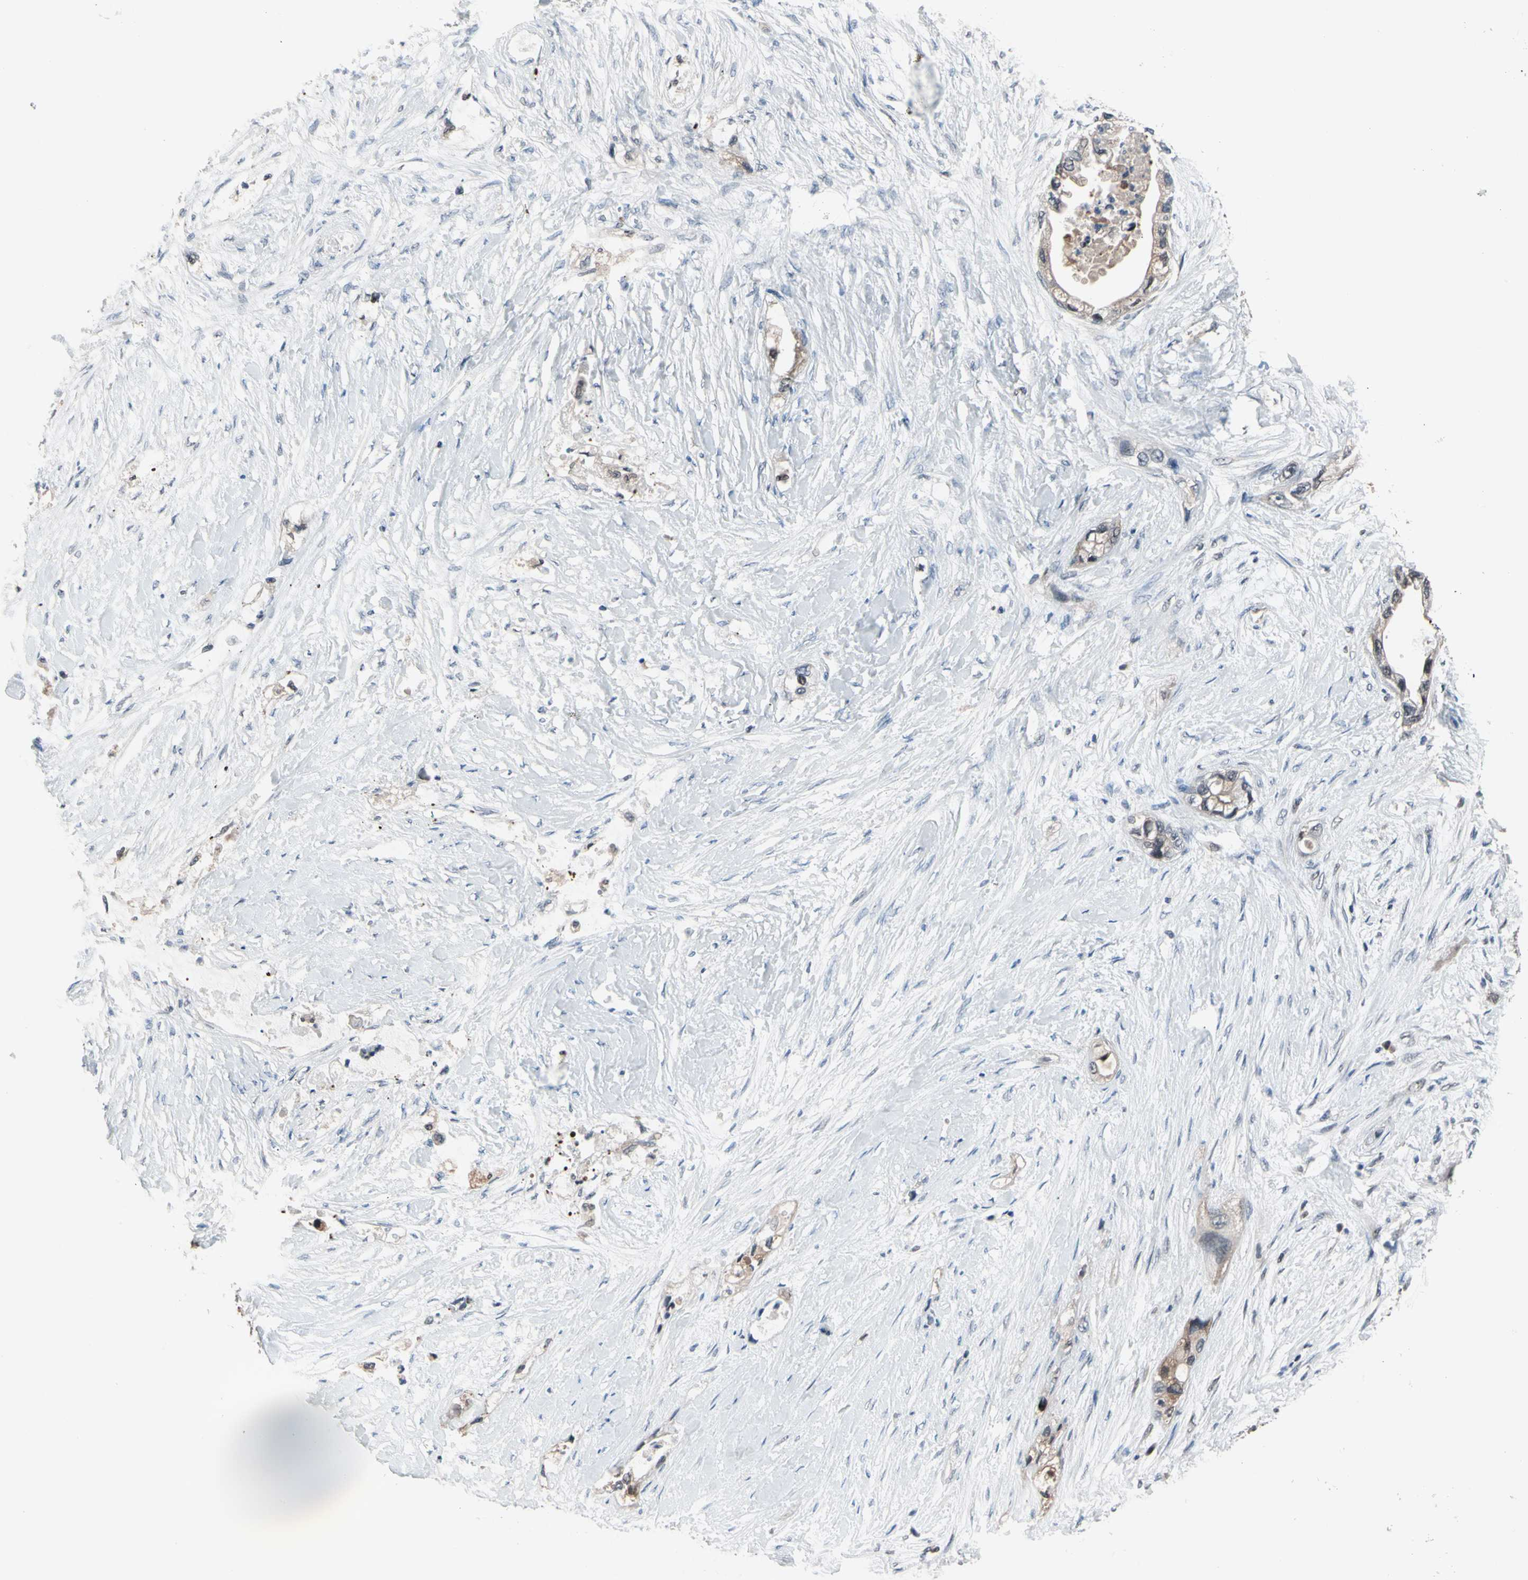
{"staining": {"intensity": "moderate", "quantity": "25%-75%", "location": "cytoplasmic/membranous"}, "tissue": "pancreatic cancer", "cell_type": "Tumor cells", "image_type": "cancer", "snomed": [{"axis": "morphology", "description": "Adenocarcinoma, NOS"}, {"axis": "topography", "description": "Pancreas"}], "caption": "Tumor cells show moderate cytoplasmic/membranous staining in approximately 25%-75% of cells in adenocarcinoma (pancreatic).", "gene": "PSMA2", "patient": {"sex": "female", "age": 70}}